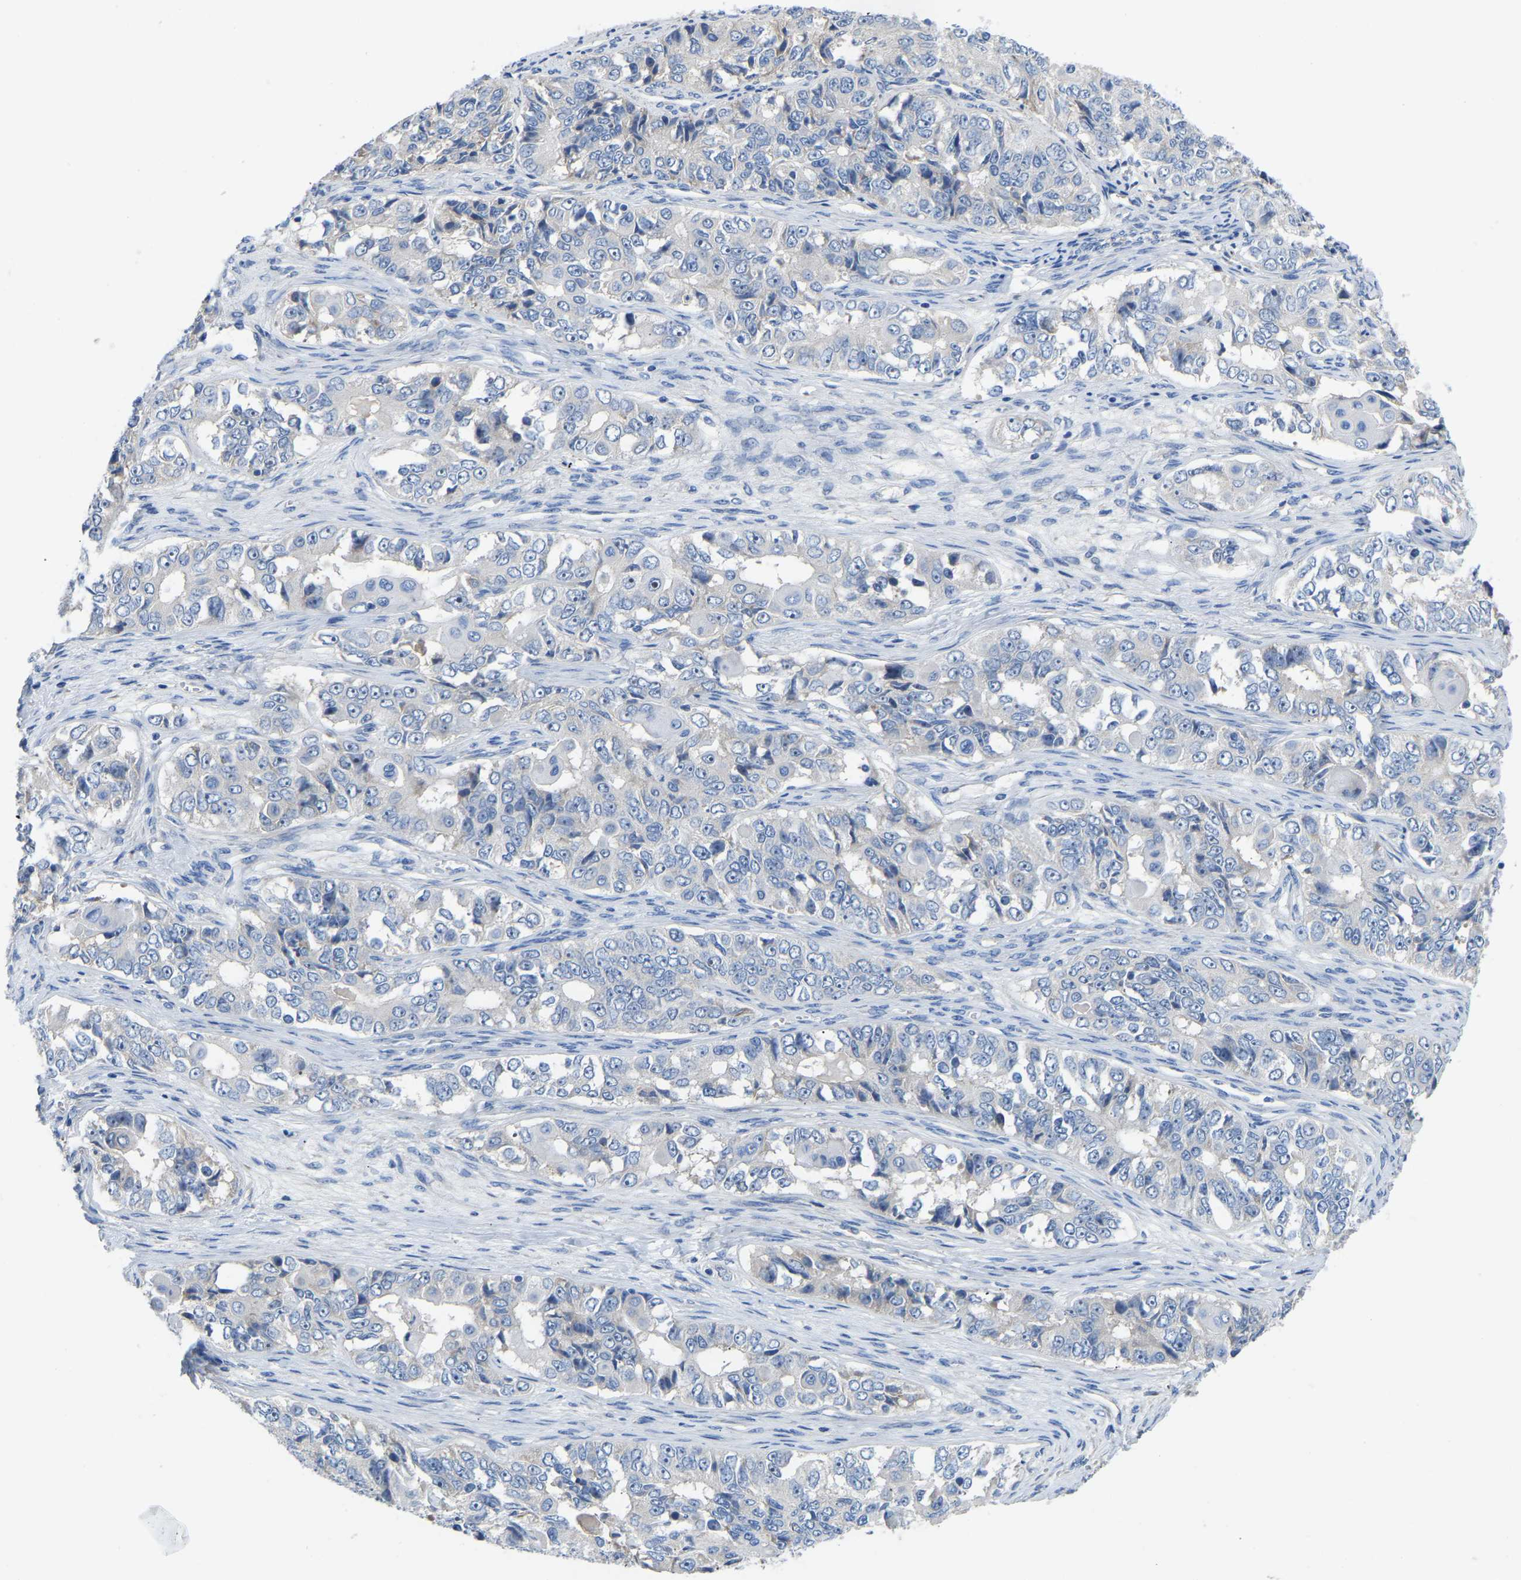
{"staining": {"intensity": "negative", "quantity": "none", "location": "none"}, "tissue": "ovarian cancer", "cell_type": "Tumor cells", "image_type": "cancer", "snomed": [{"axis": "morphology", "description": "Carcinoma, endometroid"}, {"axis": "topography", "description": "Ovary"}], "caption": "Tumor cells are negative for protein expression in human ovarian cancer (endometroid carcinoma).", "gene": "ABCA10", "patient": {"sex": "female", "age": 51}}